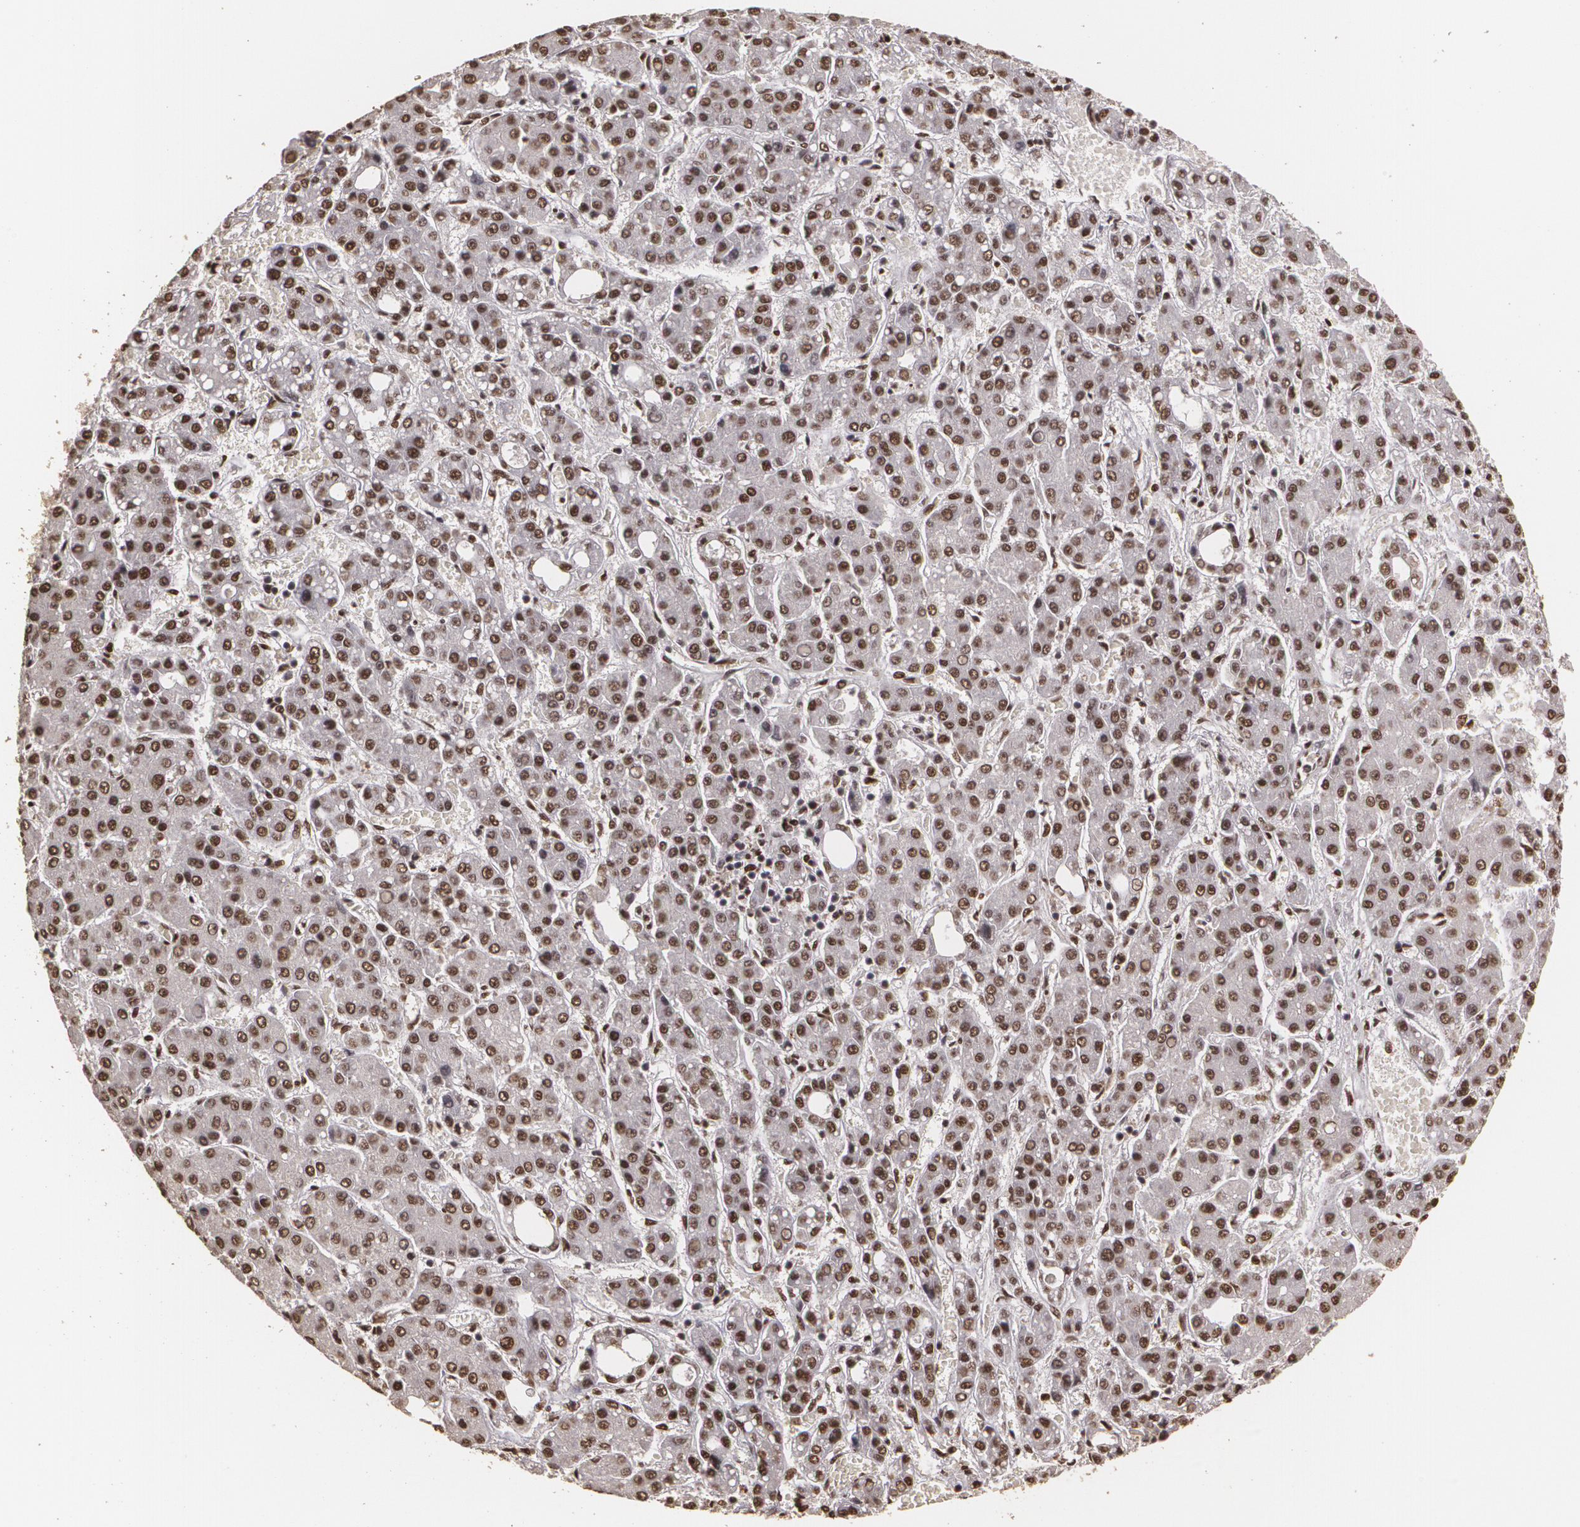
{"staining": {"intensity": "strong", "quantity": ">75%", "location": "cytoplasmic/membranous,nuclear"}, "tissue": "liver cancer", "cell_type": "Tumor cells", "image_type": "cancer", "snomed": [{"axis": "morphology", "description": "Carcinoma, Hepatocellular, NOS"}, {"axis": "topography", "description": "Liver"}], "caption": "This histopathology image displays immunohistochemistry (IHC) staining of human hepatocellular carcinoma (liver), with high strong cytoplasmic/membranous and nuclear expression in about >75% of tumor cells.", "gene": "RCOR1", "patient": {"sex": "male", "age": 69}}